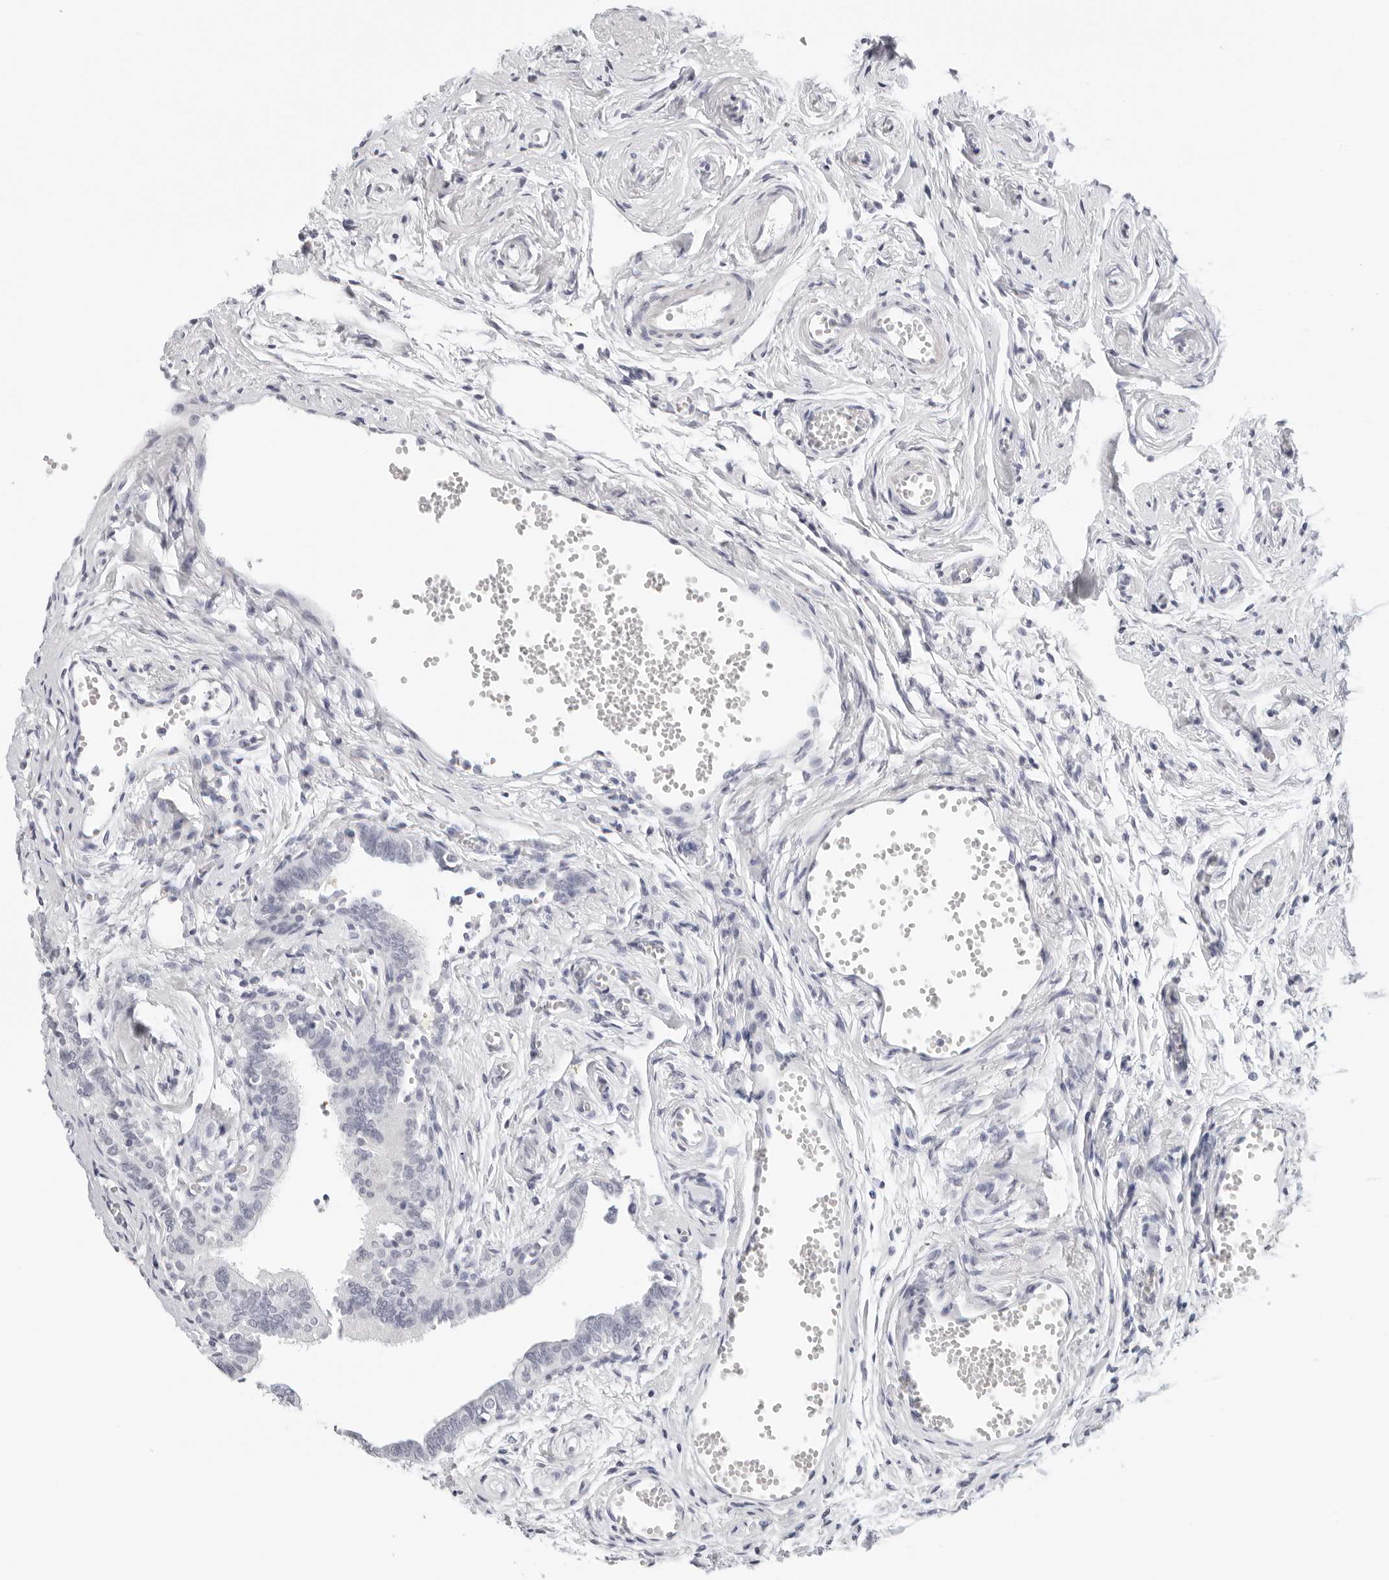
{"staining": {"intensity": "negative", "quantity": "none", "location": "none"}, "tissue": "fallopian tube", "cell_type": "Glandular cells", "image_type": "normal", "snomed": [{"axis": "morphology", "description": "Normal tissue, NOS"}, {"axis": "topography", "description": "Fallopian tube"}], "caption": "Protein analysis of benign fallopian tube reveals no significant positivity in glandular cells.", "gene": "AGMAT", "patient": {"sex": "female", "age": 71}}